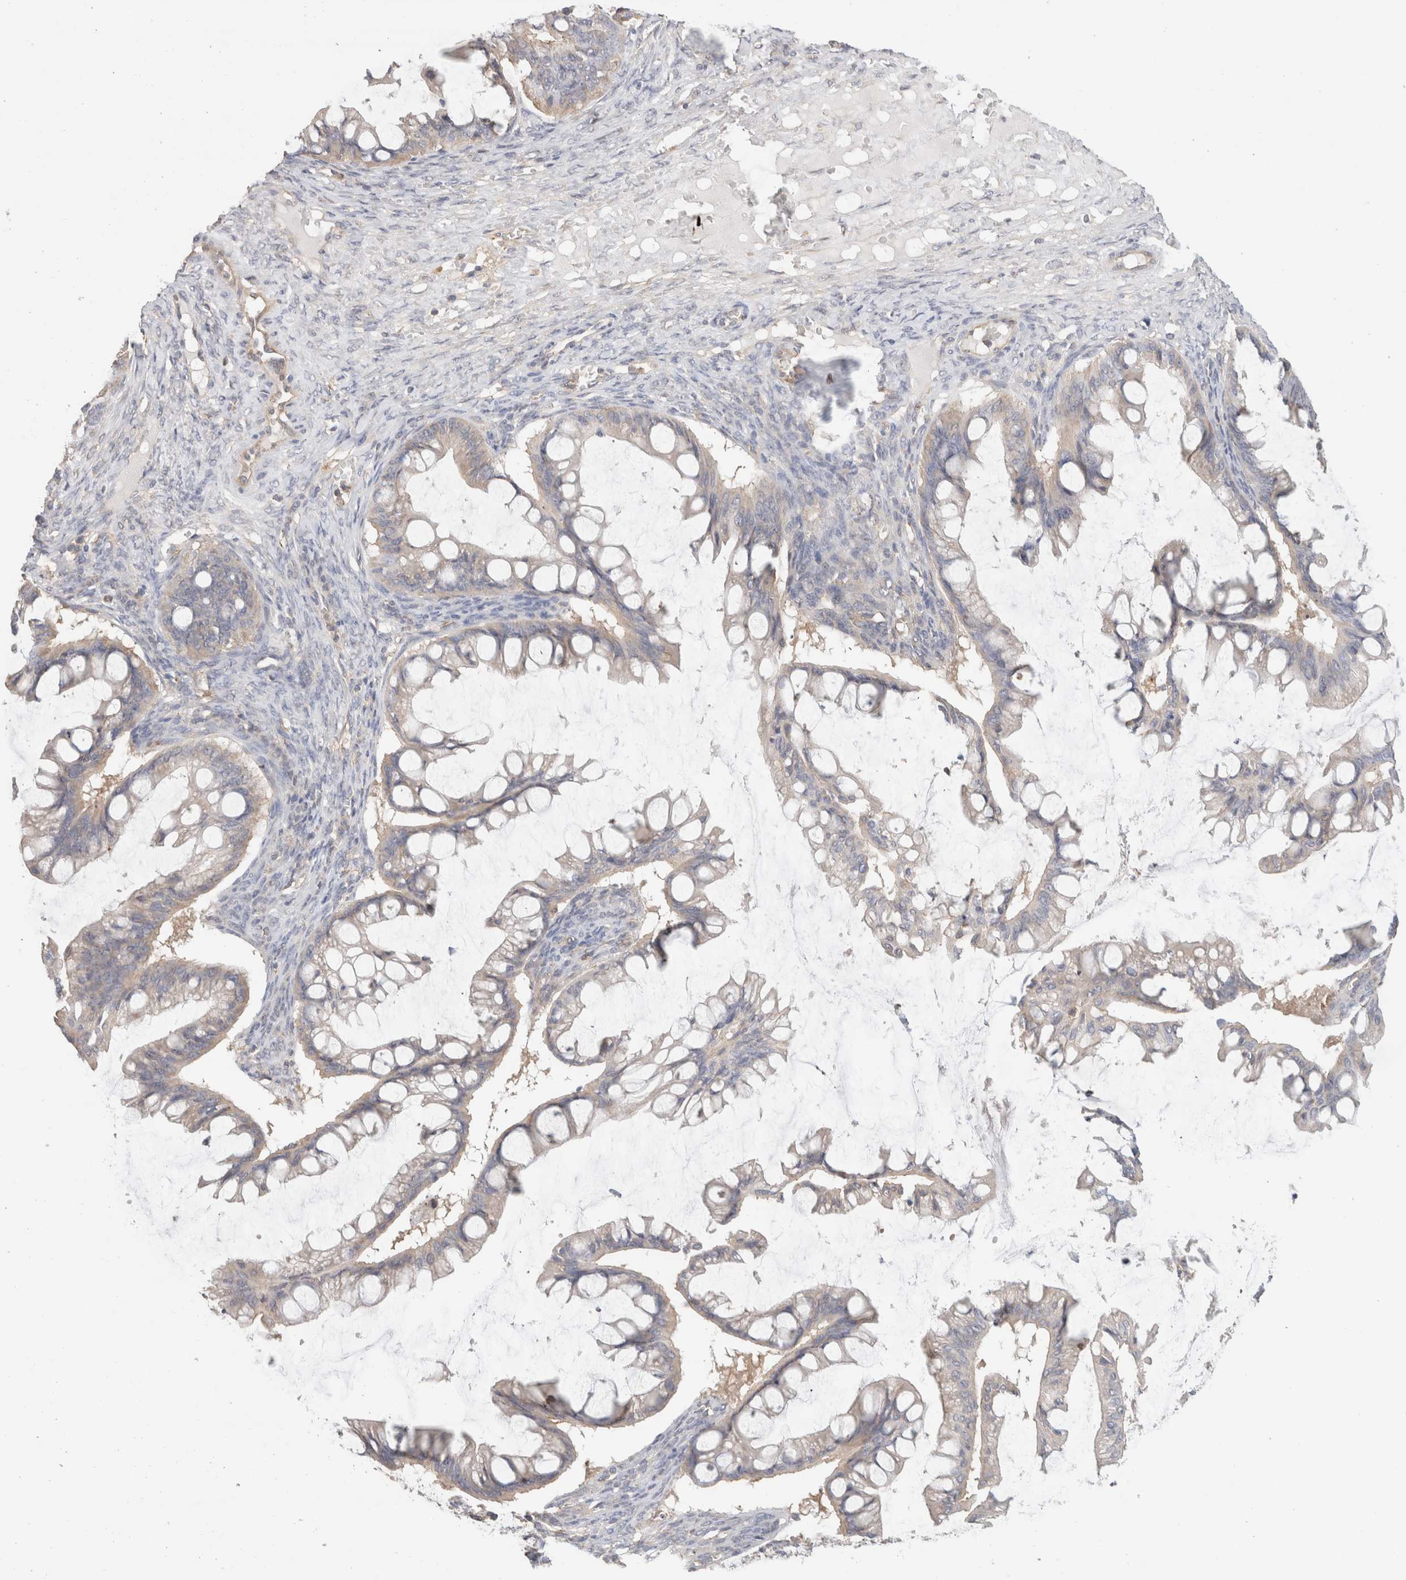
{"staining": {"intensity": "weak", "quantity": "<25%", "location": "cytoplasmic/membranous"}, "tissue": "ovarian cancer", "cell_type": "Tumor cells", "image_type": "cancer", "snomed": [{"axis": "morphology", "description": "Cystadenocarcinoma, mucinous, NOS"}, {"axis": "topography", "description": "Ovary"}], "caption": "High power microscopy micrograph of an immunohistochemistry histopathology image of ovarian mucinous cystadenocarcinoma, revealing no significant positivity in tumor cells. (IHC, brightfield microscopy, high magnification).", "gene": "CFAP418", "patient": {"sex": "female", "age": 73}}